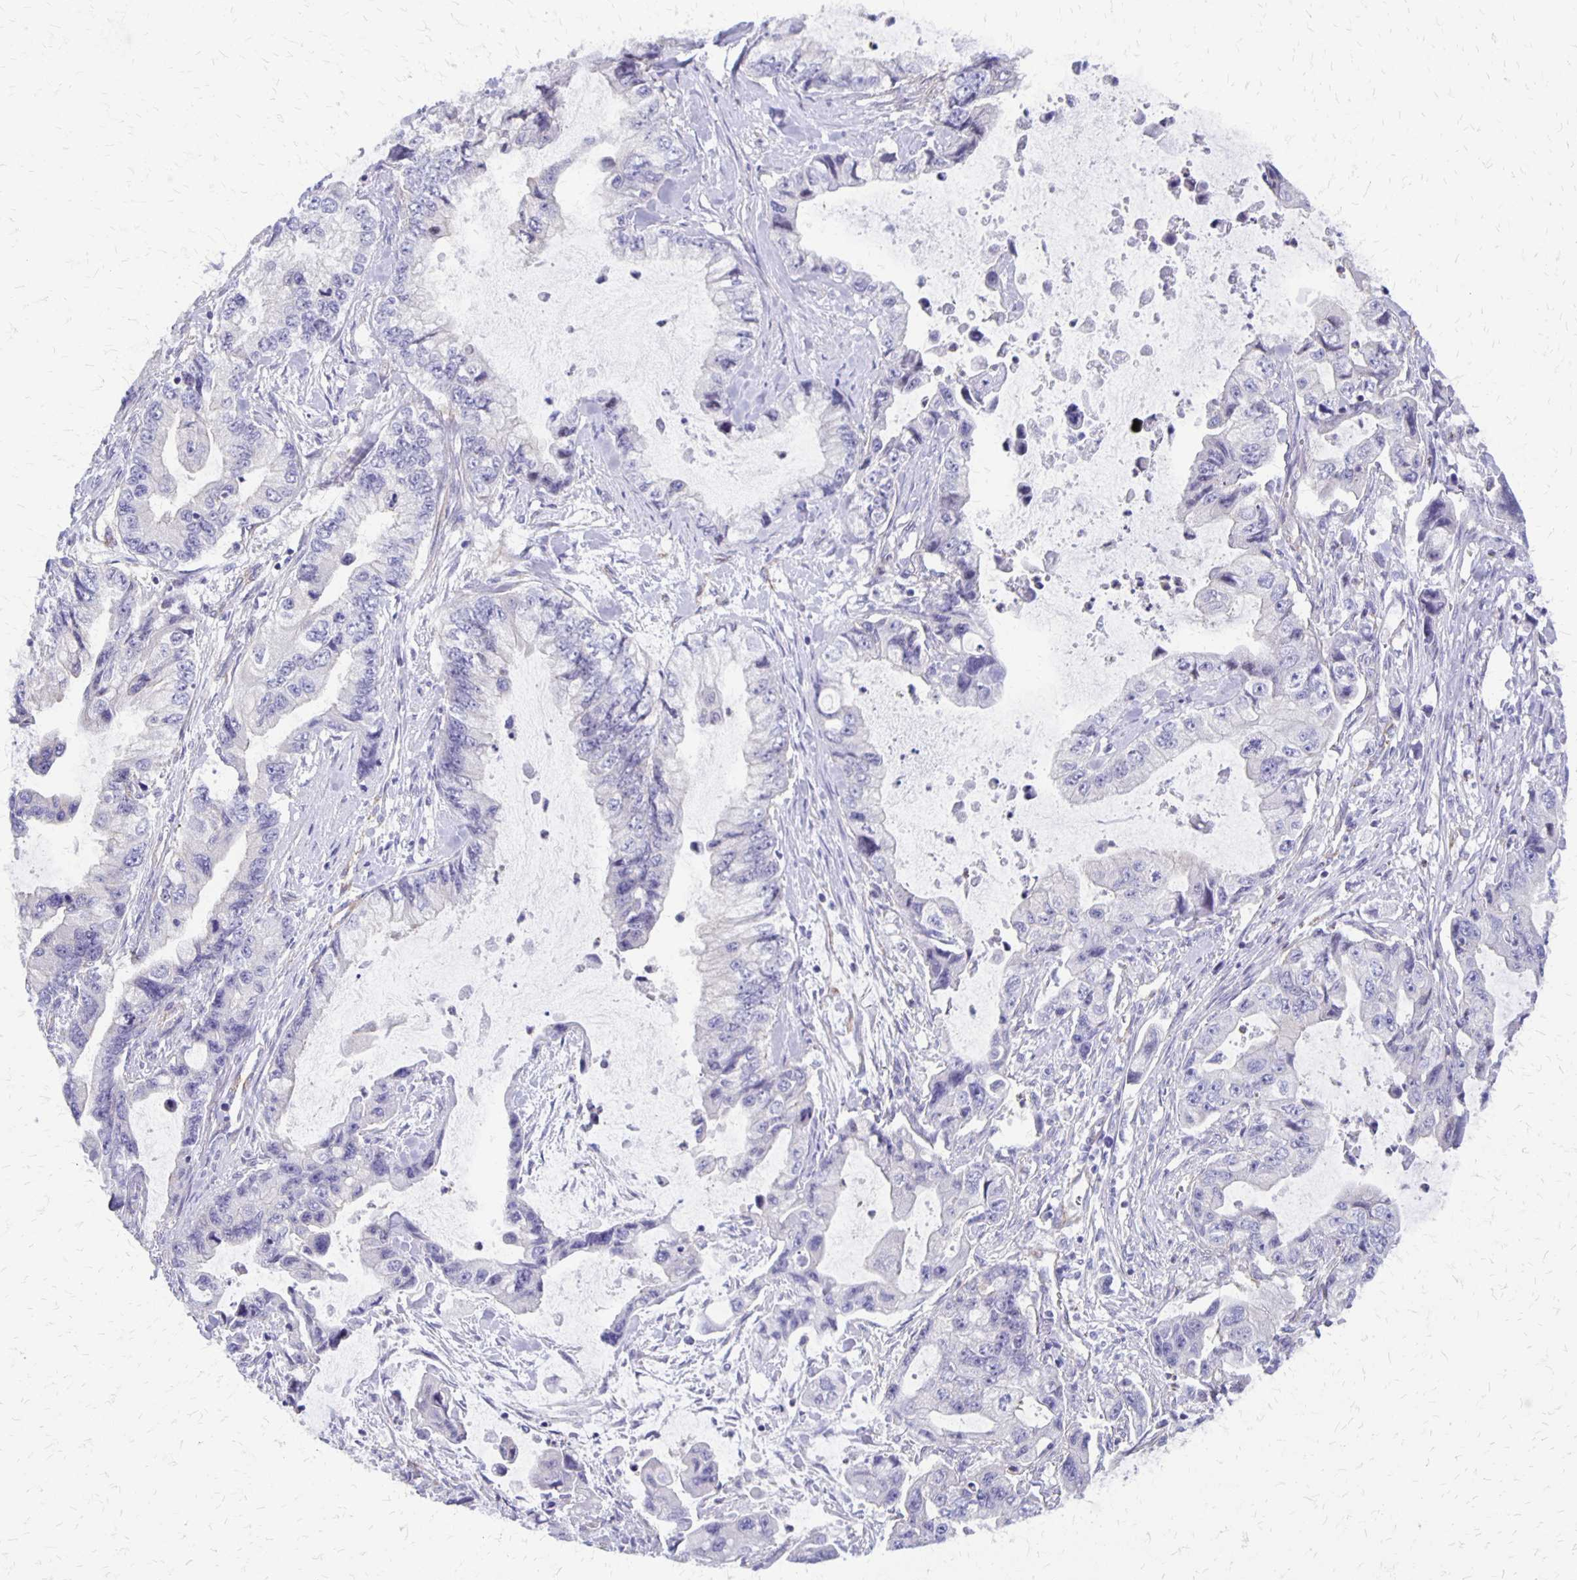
{"staining": {"intensity": "negative", "quantity": "none", "location": "none"}, "tissue": "stomach cancer", "cell_type": "Tumor cells", "image_type": "cancer", "snomed": [{"axis": "morphology", "description": "Adenocarcinoma, NOS"}, {"axis": "topography", "description": "Pancreas"}, {"axis": "topography", "description": "Stomach, upper"}, {"axis": "topography", "description": "Stomach"}], "caption": "High power microscopy image of an IHC micrograph of adenocarcinoma (stomach), revealing no significant staining in tumor cells. (IHC, brightfield microscopy, high magnification).", "gene": "SEPTIN5", "patient": {"sex": "male", "age": 77}}